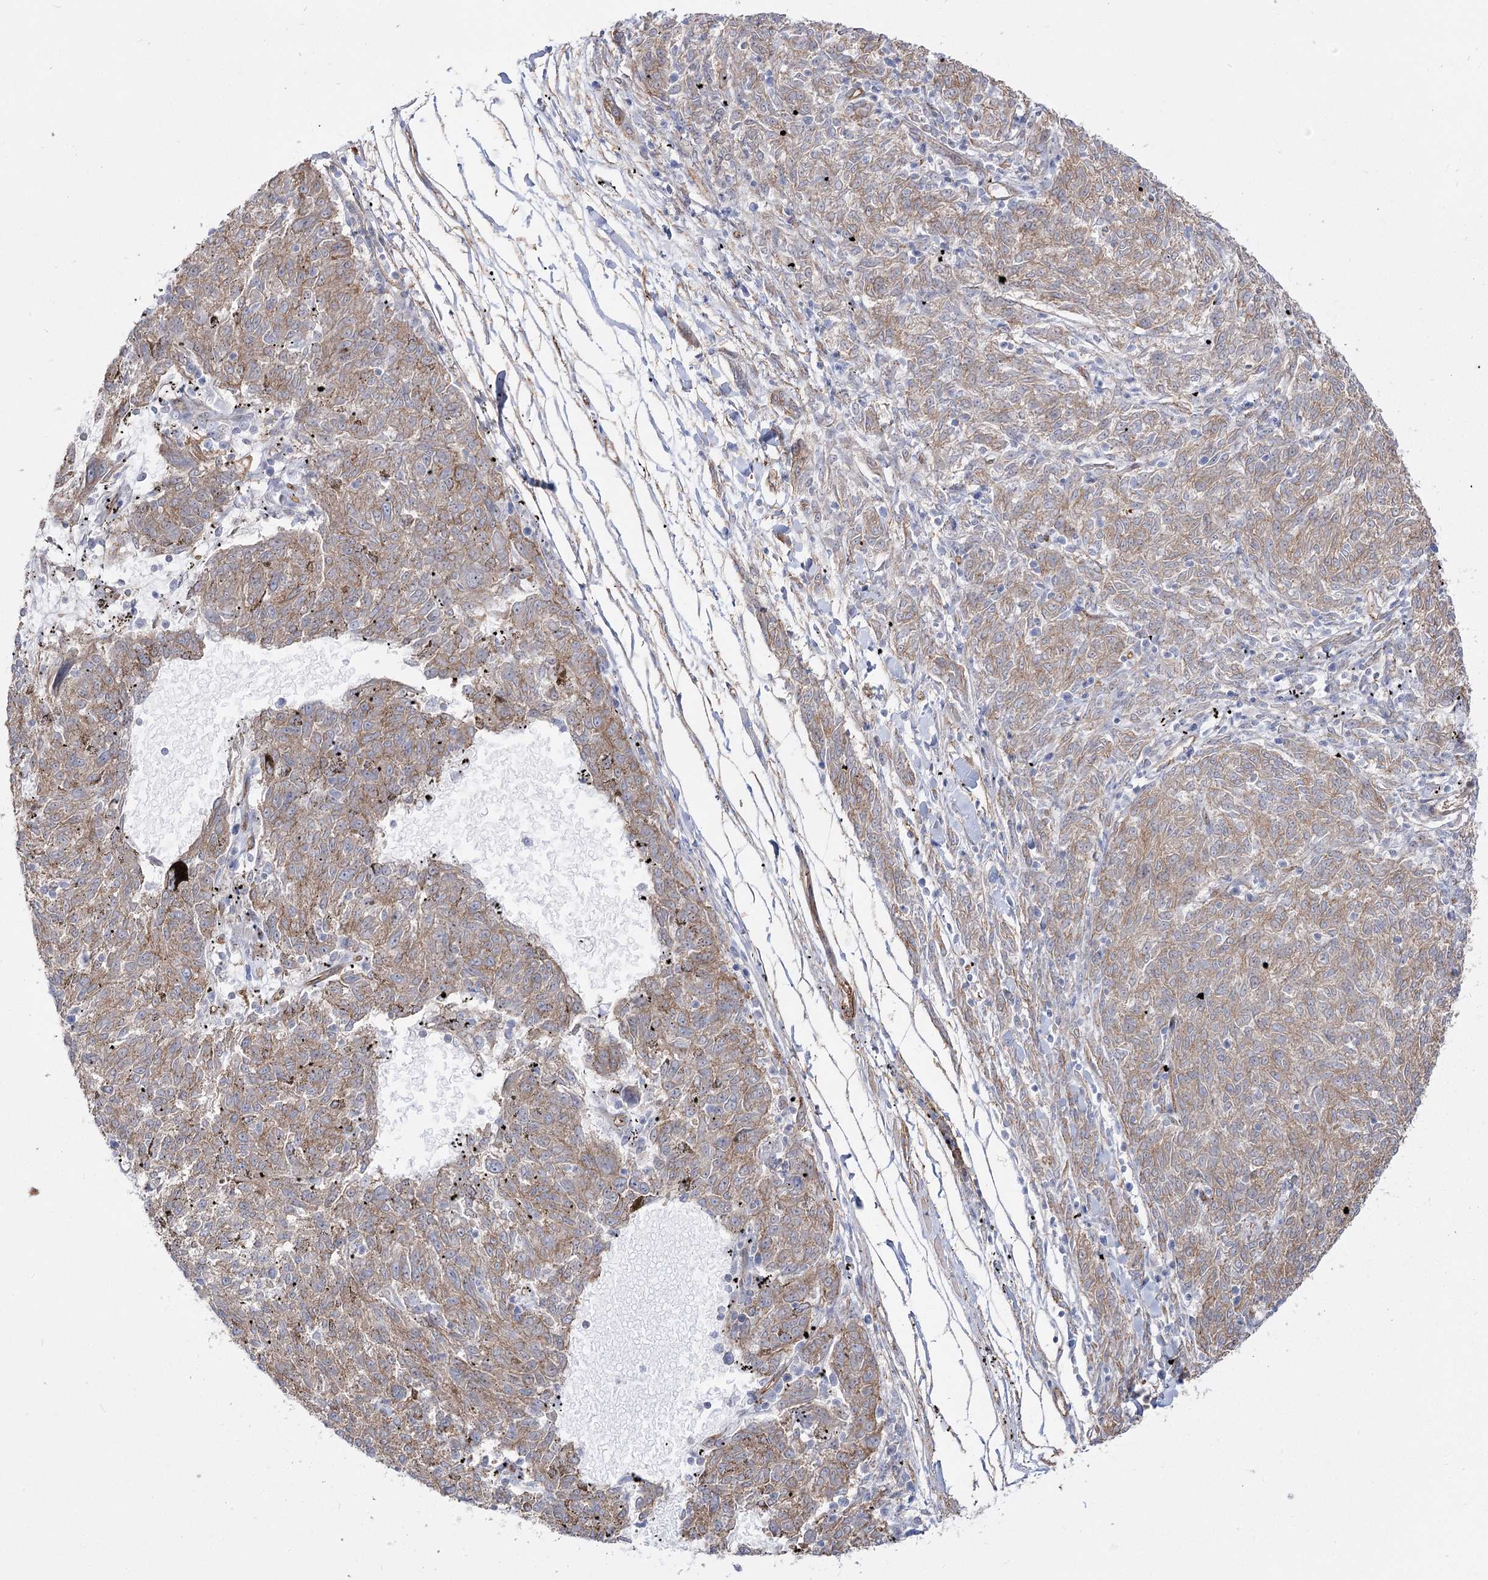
{"staining": {"intensity": "weak", "quantity": ">75%", "location": "cytoplasmic/membranous"}, "tissue": "melanoma", "cell_type": "Tumor cells", "image_type": "cancer", "snomed": [{"axis": "morphology", "description": "Malignant melanoma, NOS"}, {"axis": "topography", "description": "Skin"}], "caption": "The histopathology image demonstrates a brown stain indicating the presence of a protein in the cytoplasmic/membranous of tumor cells in melanoma. (Stains: DAB (3,3'-diaminobenzidine) in brown, nuclei in blue, Microscopy: brightfield microscopy at high magnification).", "gene": "PLEKHA5", "patient": {"sex": "female", "age": 72}}